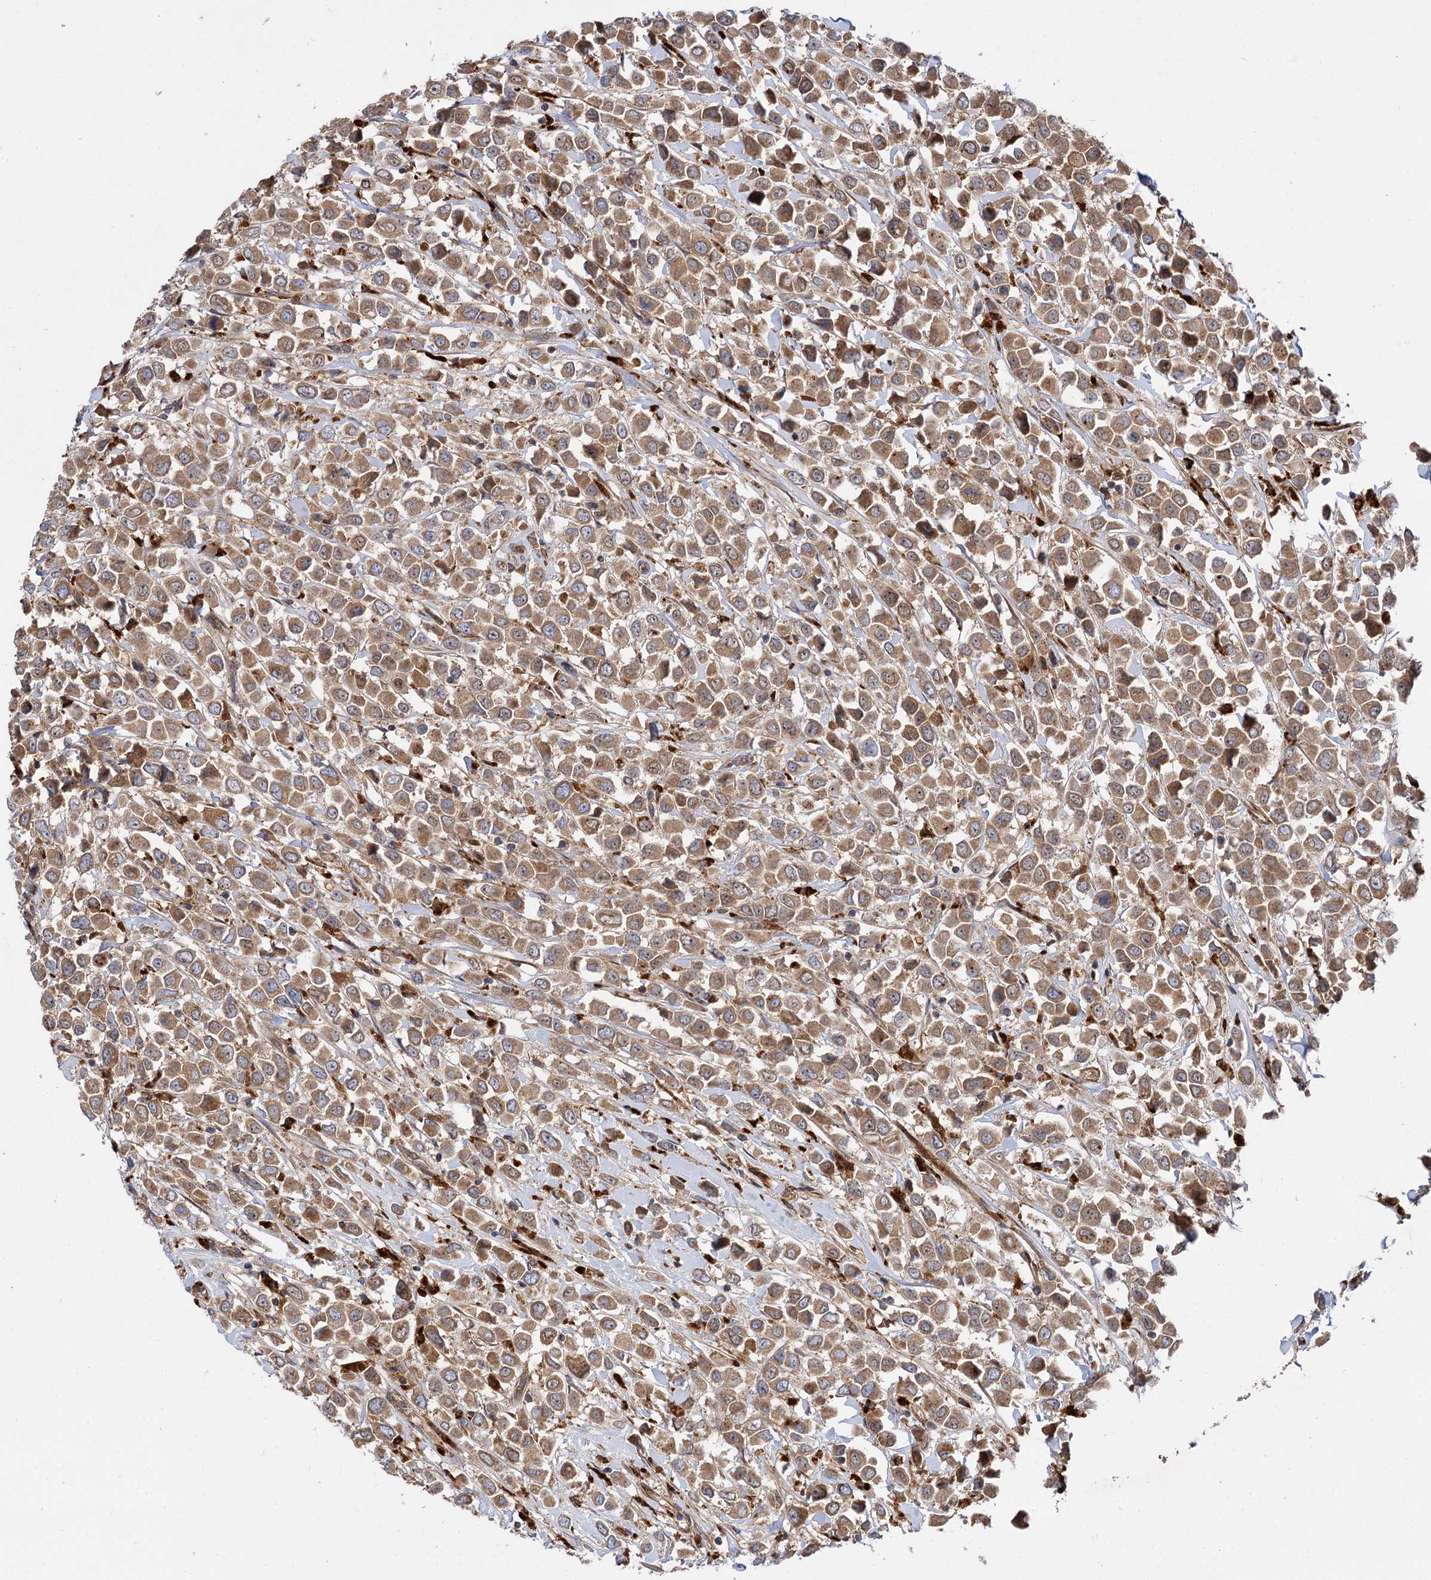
{"staining": {"intensity": "moderate", "quantity": ">75%", "location": "cytoplasmic/membranous"}, "tissue": "breast cancer", "cell_type": "Tumor cells", "image_type": "cancer", "snomed": [{"axis": "morphology", "description": "Duct carcinoma"}, {"axis": "topography", "description": "Breast"}], "caption": "Protein expression analysis of breast cancer (infiltrating ductal carcinoma) demonstrates moderate cytoplasmic/membranous staining in approximately >75% of tumor cells.", "gene": "PATL1", "patient": {"sex": "female", "age": 61}}